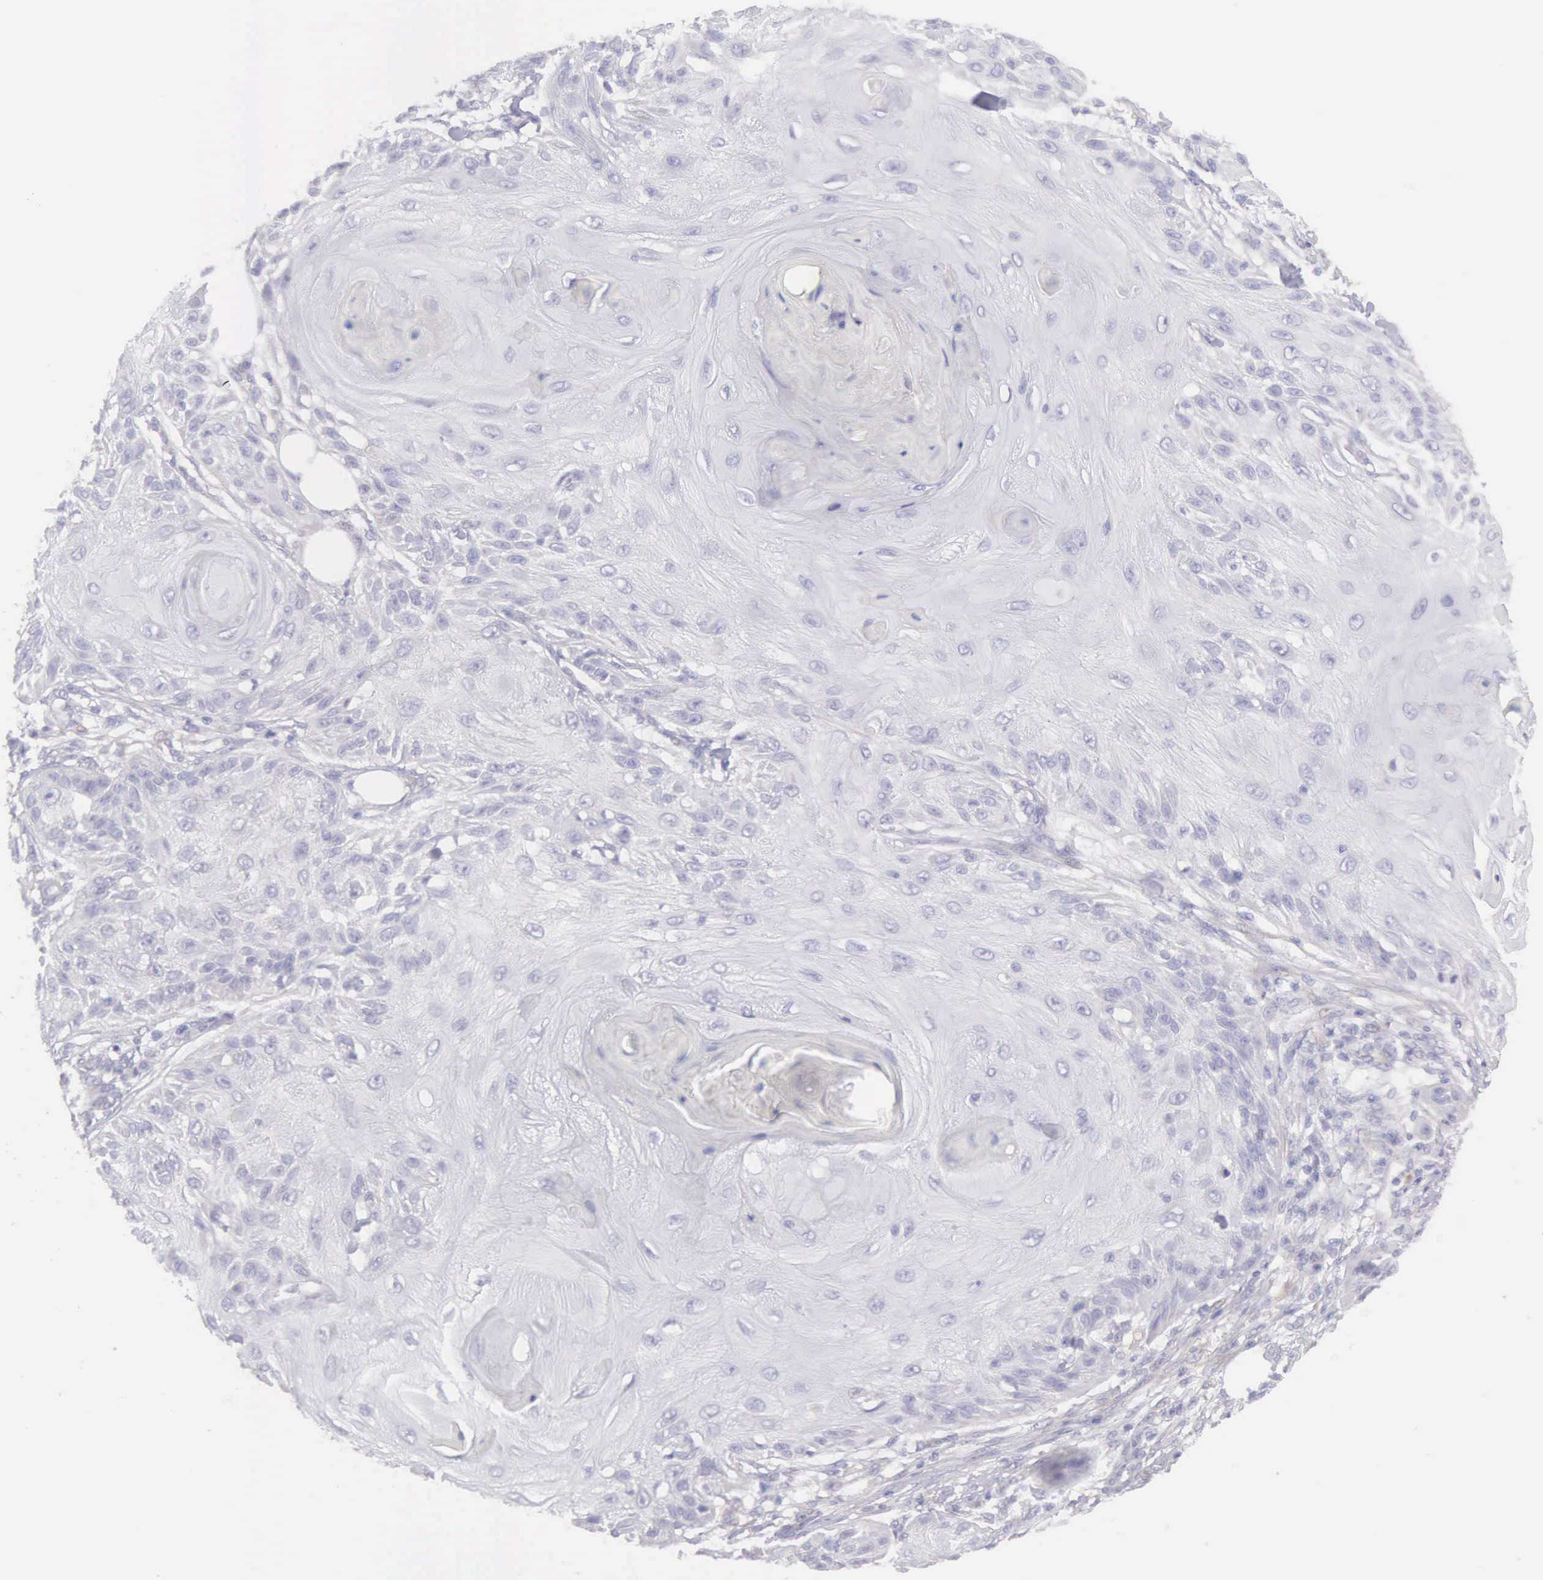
{"staining": {"intensity": "negative", "quantity": "none", "location": "none"}, "tissue": "skin cancer", "cell_type": "Tumor cells", "image_type": "cancer", "snomed": [{"axis": "morphology", "description": "Squamous cell carcinoma, NOS"}, {"axis": "topography", "description": "Skin"}], "caption": "Immunohistochemistry (IHC) photomicrograph of neoplastic tissue: human skin cancer (squamous cell carcinoma) stained with DAB demonstrates no significant protein positivity in tumor cells.", "gene": "ARFGAP3", "patient": {"sex": "female", "age": 88}}